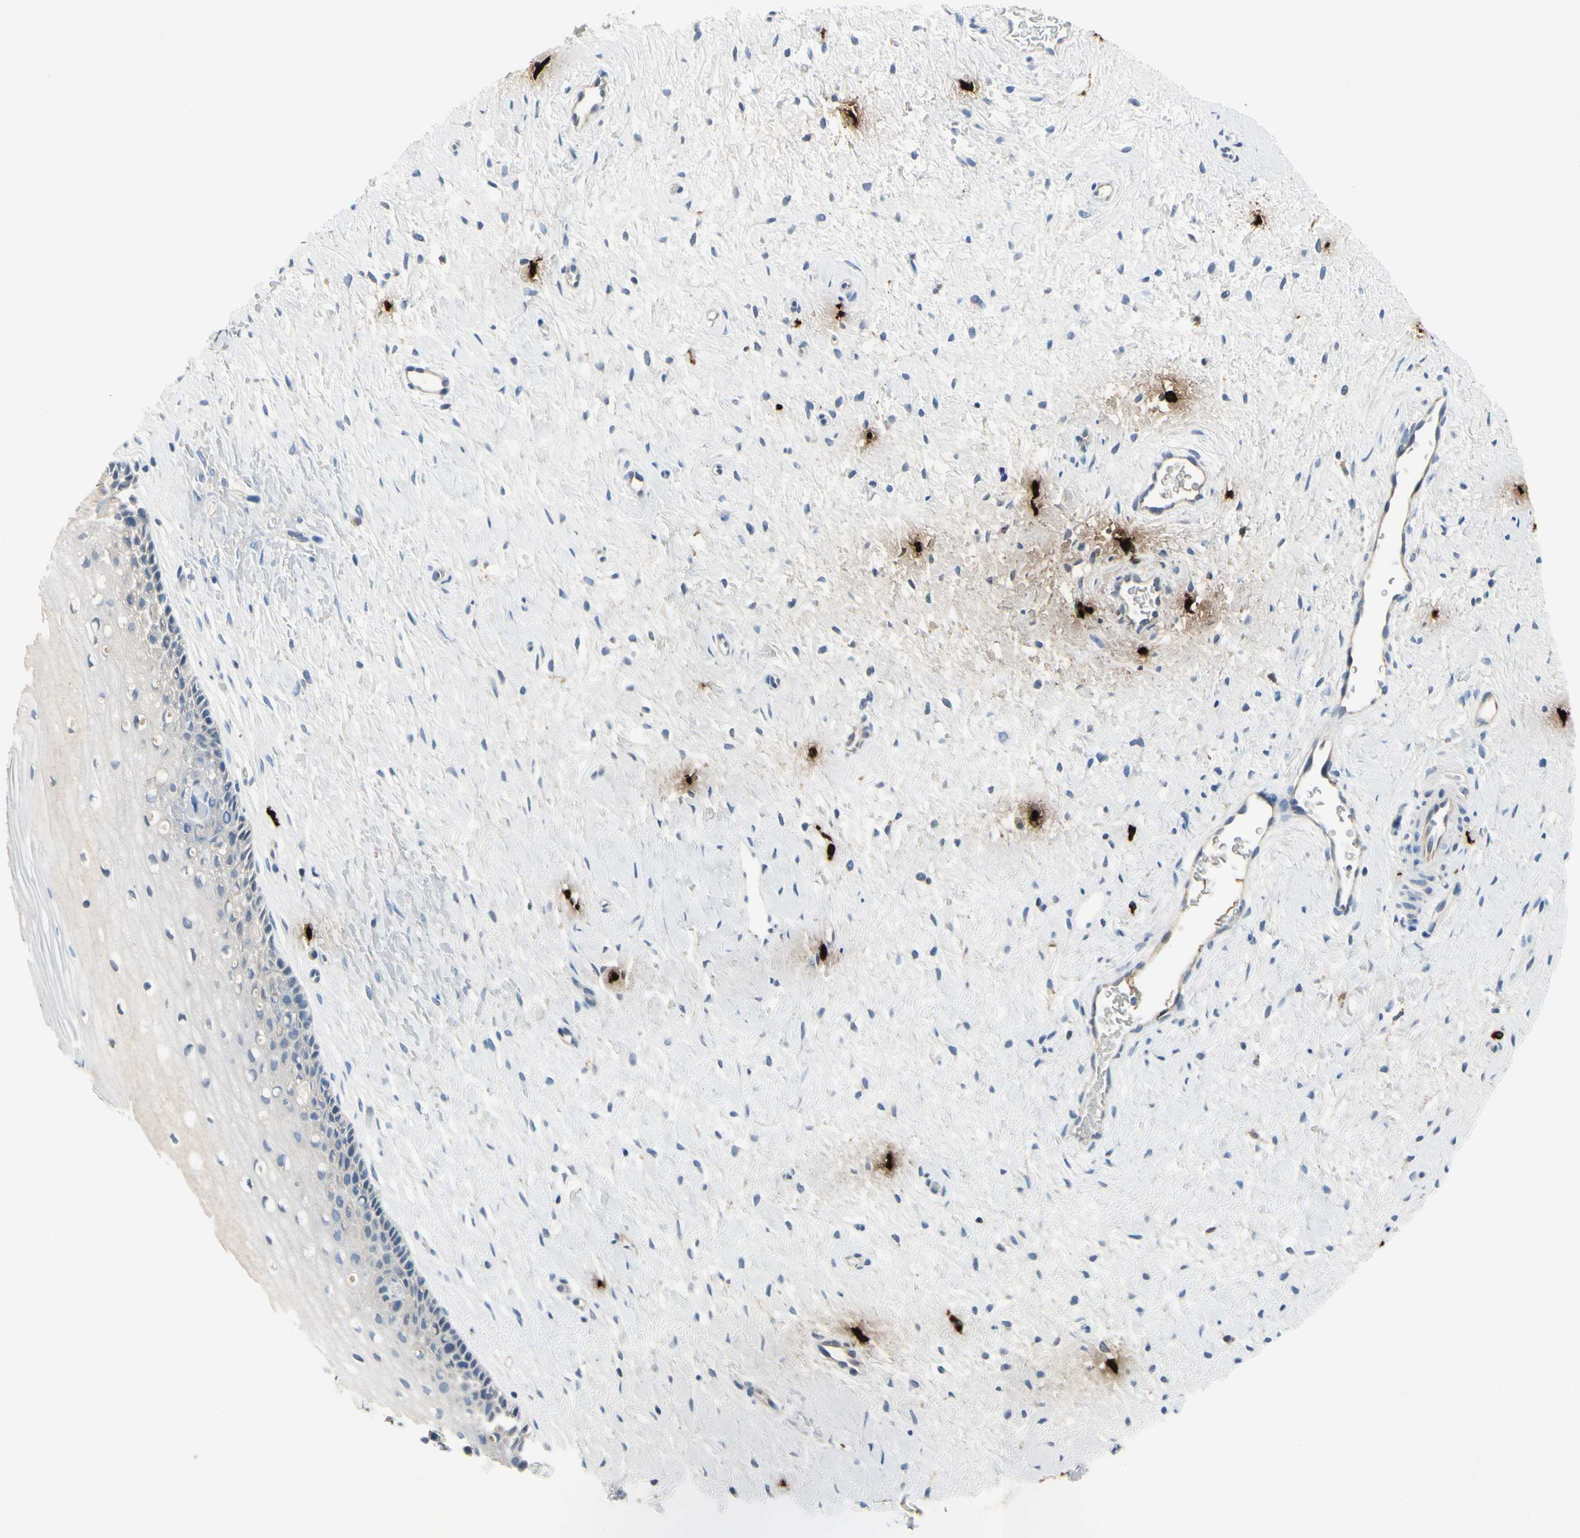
{"staining": {"intensity": "negative", "quantity": "none", "location": "none"}, "tissue": "cervix", "cell_type": "Glandular cells", "image_type": "normal", "snomed": [{"axis": "morphology", "description": "Normal tissue, NOS"}, {"axis": "topography", "description": "Cervix"}], "caption": "Glandular cells are negative for brown protein staining in unremarkable cervix. (DAB (3,3'-diaminobenzidine) IHC visualized using brightfield microscopy, high magnification).", "gene": "CPA3", "patient": {"sex": "female", "age": 39}}